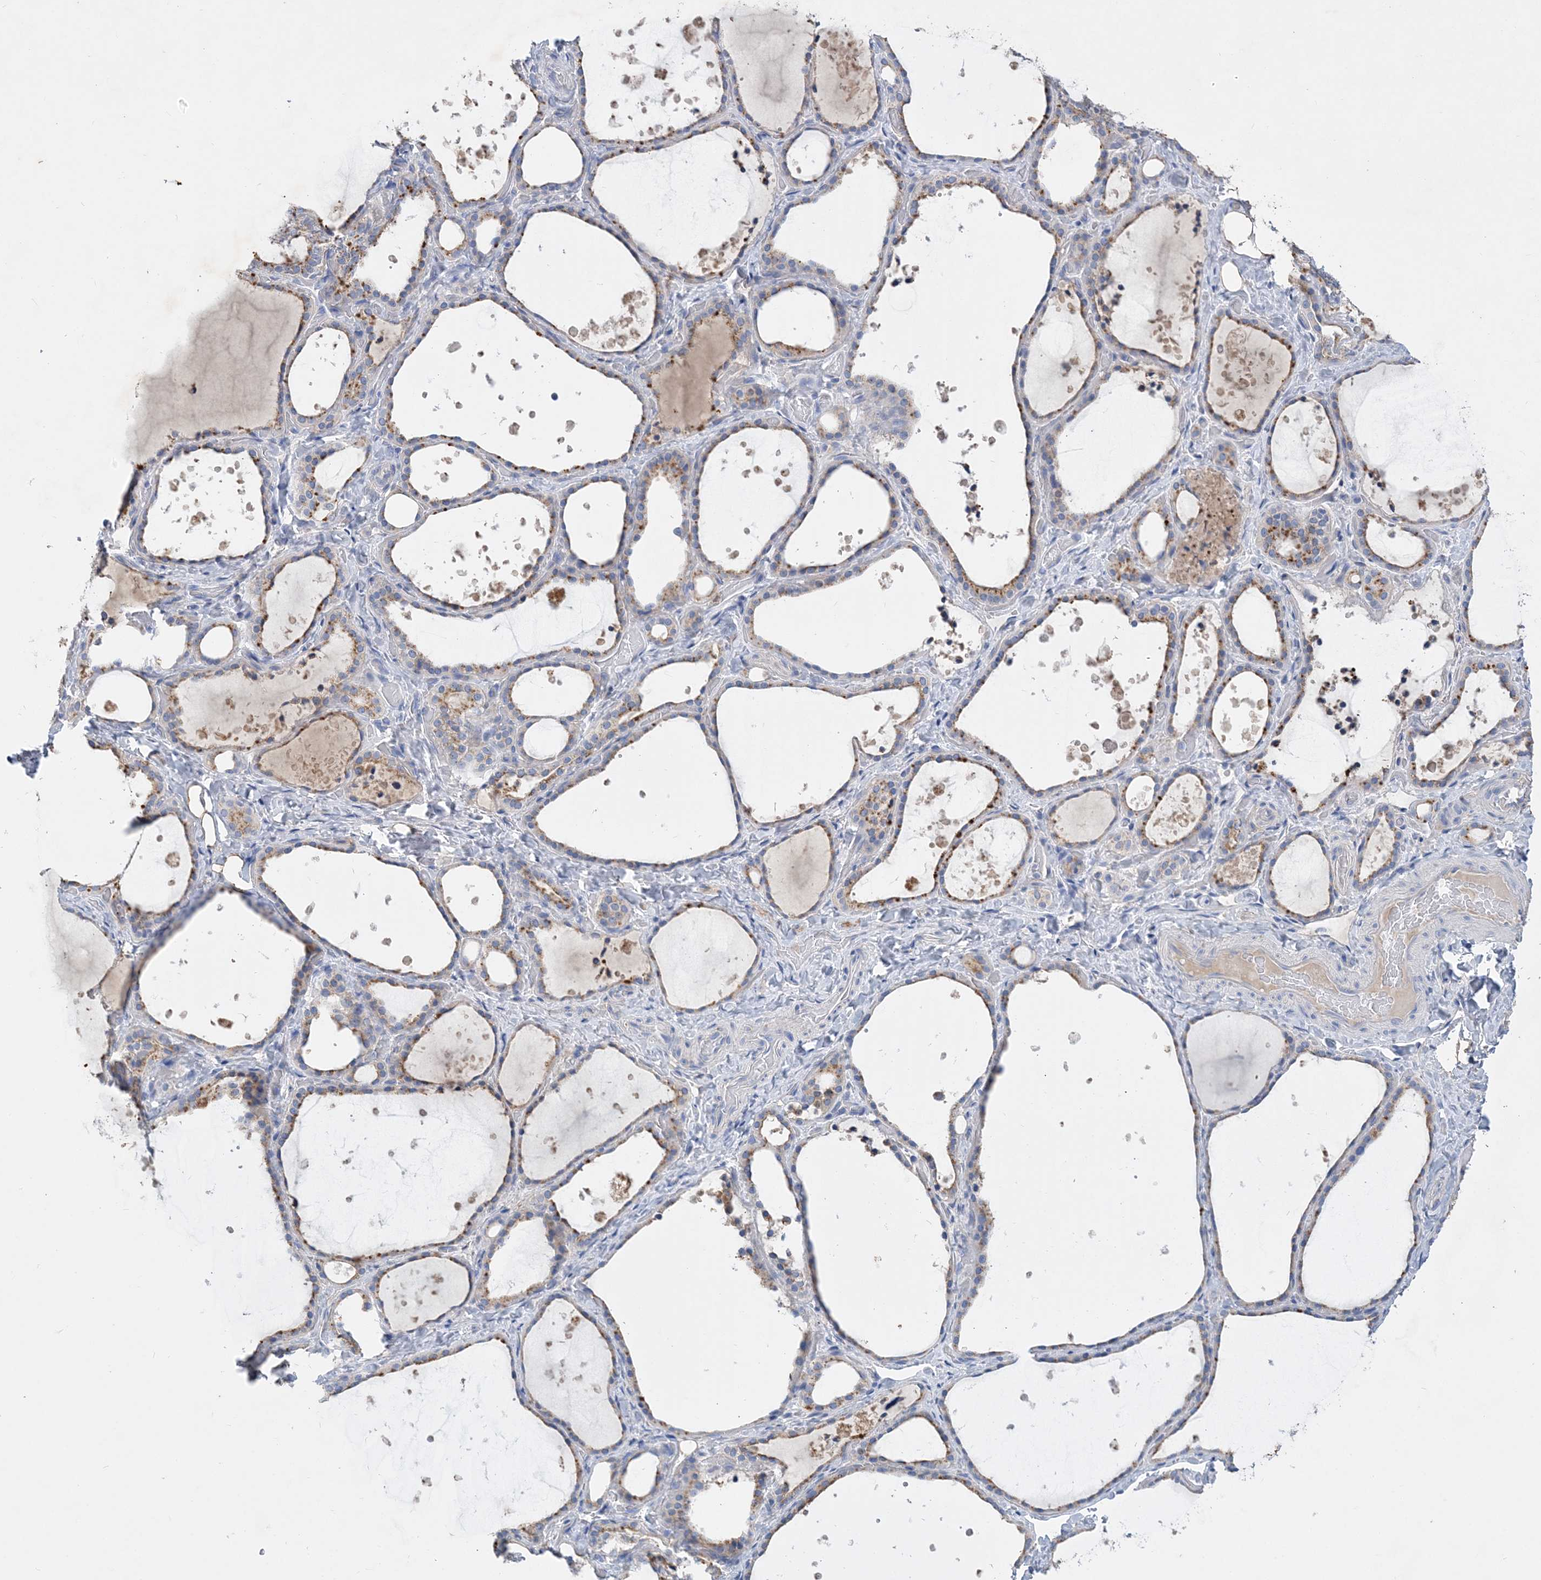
{"staining": {"intensity": "moderate", "quantity": "25%-75%", "location": "cytoplasmic/membranous"}, "tissue": "thyroid gland", "cell_type": "Glandular cells", "image_type": "normal", "snomed": [{"axis": "morphology", "description": "Normal tissue, NOS"}, {"axis": "topography", "description": "Thyroid gland"}], "caption": "Protein staining of normal thyroid gland shows moderate cytoplasmic/membranous positivity in approximately 25%-75% of glandular cells.", "gene": "GRINA", "patient": {"sex": "female", "age": 44}}